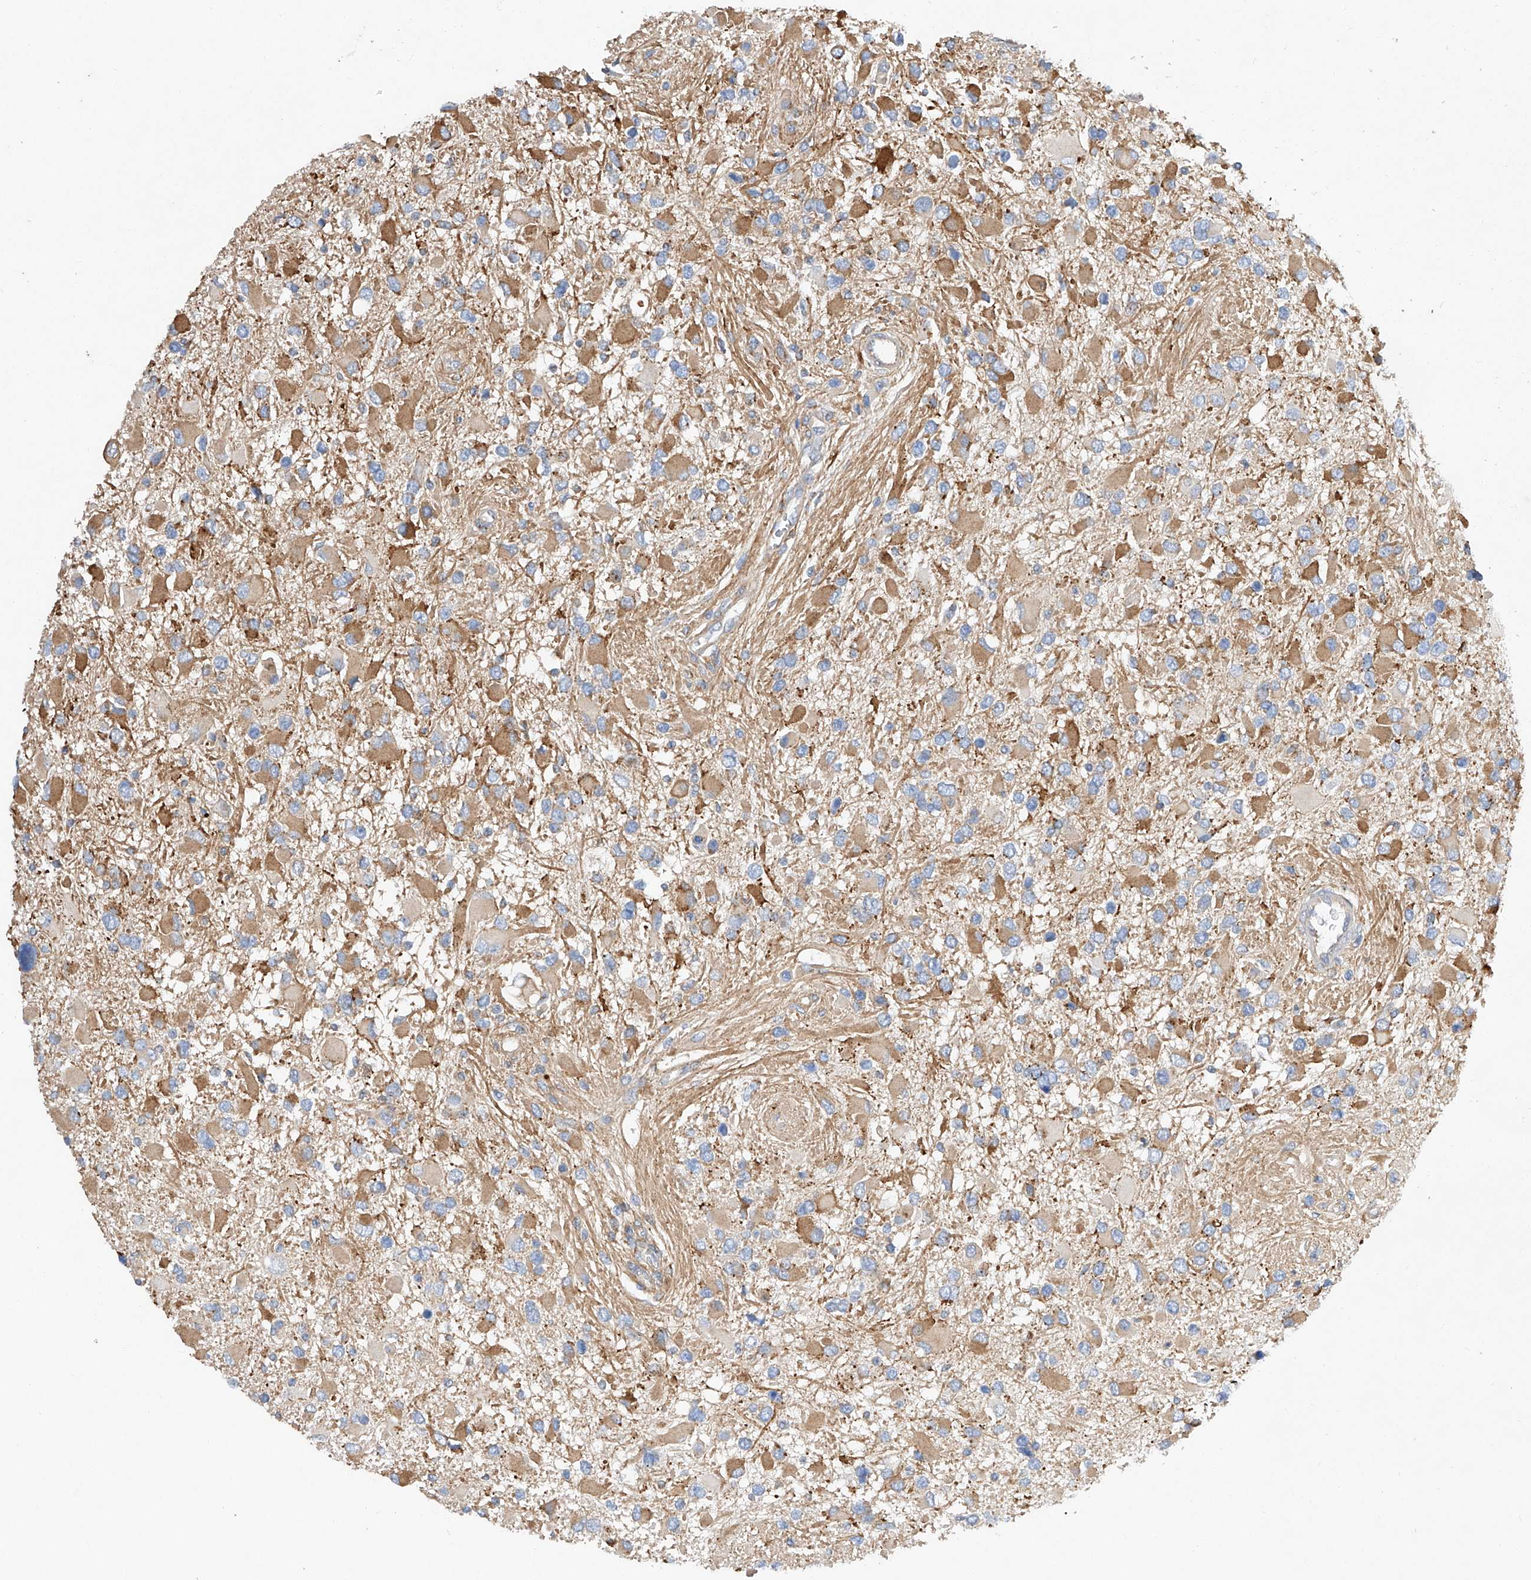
{"staining": {"intensity": "moderate", "quantity": "<25%", "location": "cytoplasmic/membranous"}, "tissue": "glioma", "cell_type": "Tumor cells", "image_type": "cancer", "snomed": [{"axis": "morphology", "description": "Glioma, malignant, High grade"}, {"axis": "topography", "description": "Brain"}], "caption": "Moderate cytoplasmic/membranous staining is appreciated in approximately <25% of tumor cells in glioma. The staining is performed using DAB brown chromogen to label protein expression. The nuclei are counter-stained blue using hematoxylin.", "gene": "AMD1", "patient": {"sex": "male", "age": 53}}